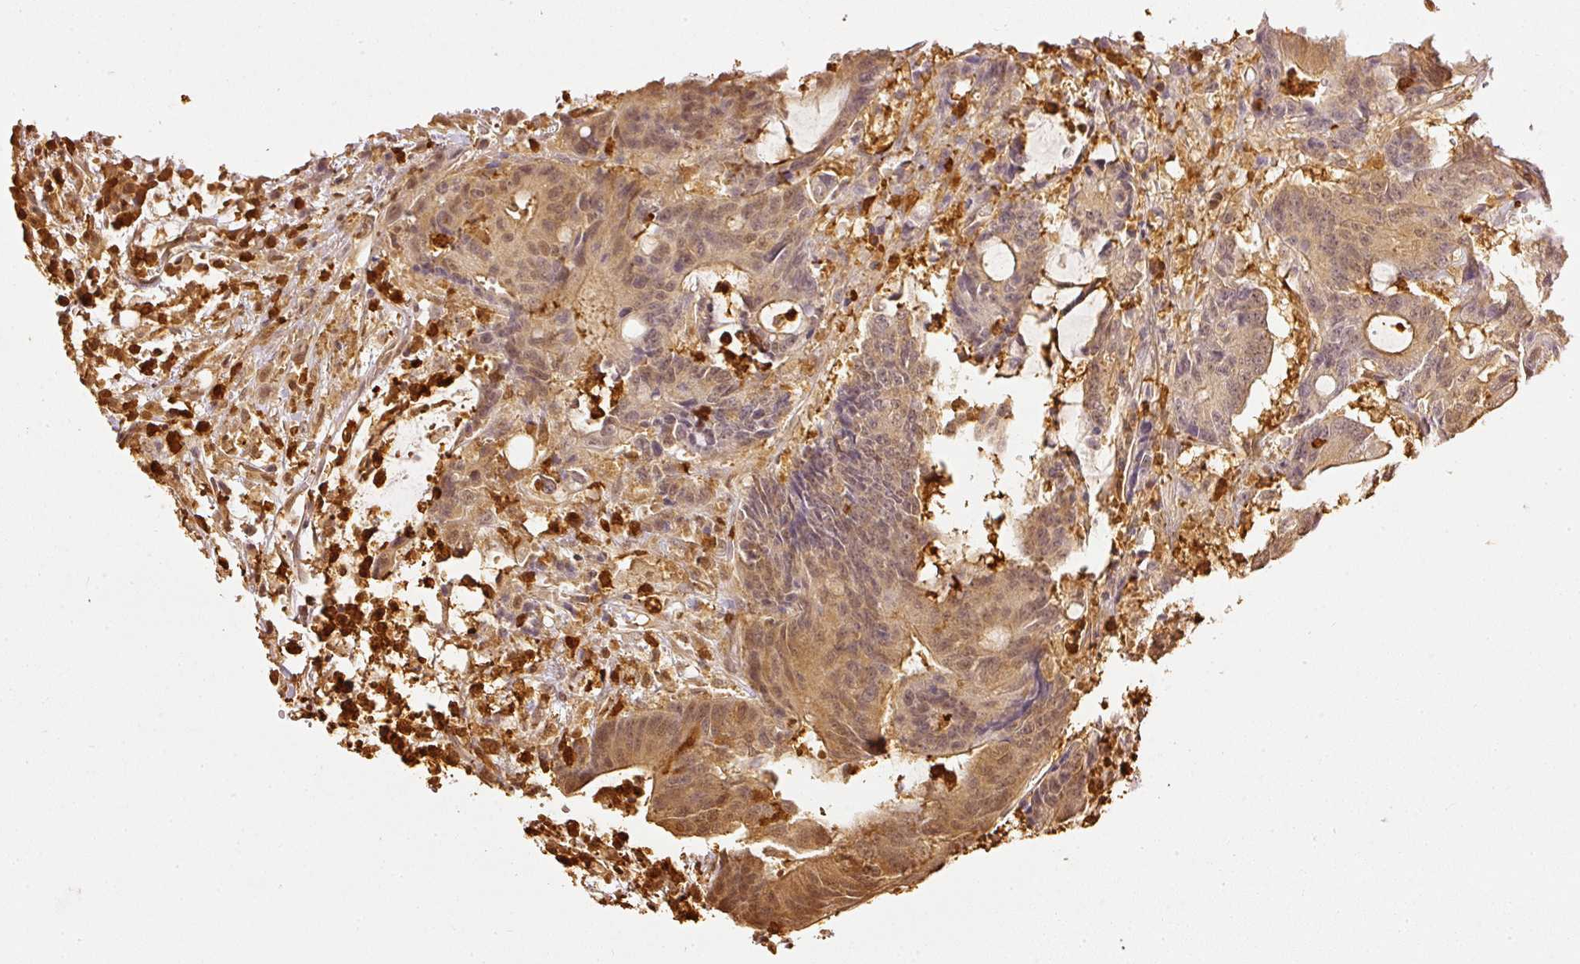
{"staining": {"intensity": "moderate", "quantity": ">75%", "location": "cytoplasmic/membranous,nuclear"}, "tissue": "colorectal cancer", "cell_type": "Tumor cells", "image_type": "cancer", "snomed": [{"axis": "morphology", "description": "Adenocarcinoma, NOS"}, {"axis": "topography", "description": "Colon"}], "caption": "Colorectal adenocarcinoma stained with immunohistochemistry demonstrates moderate cytoplasmic/membranous and nuclear positivity in about >75% of tumor cells.", "gene": "PFN1", "patient": {"sex": "female", "age": 84}}